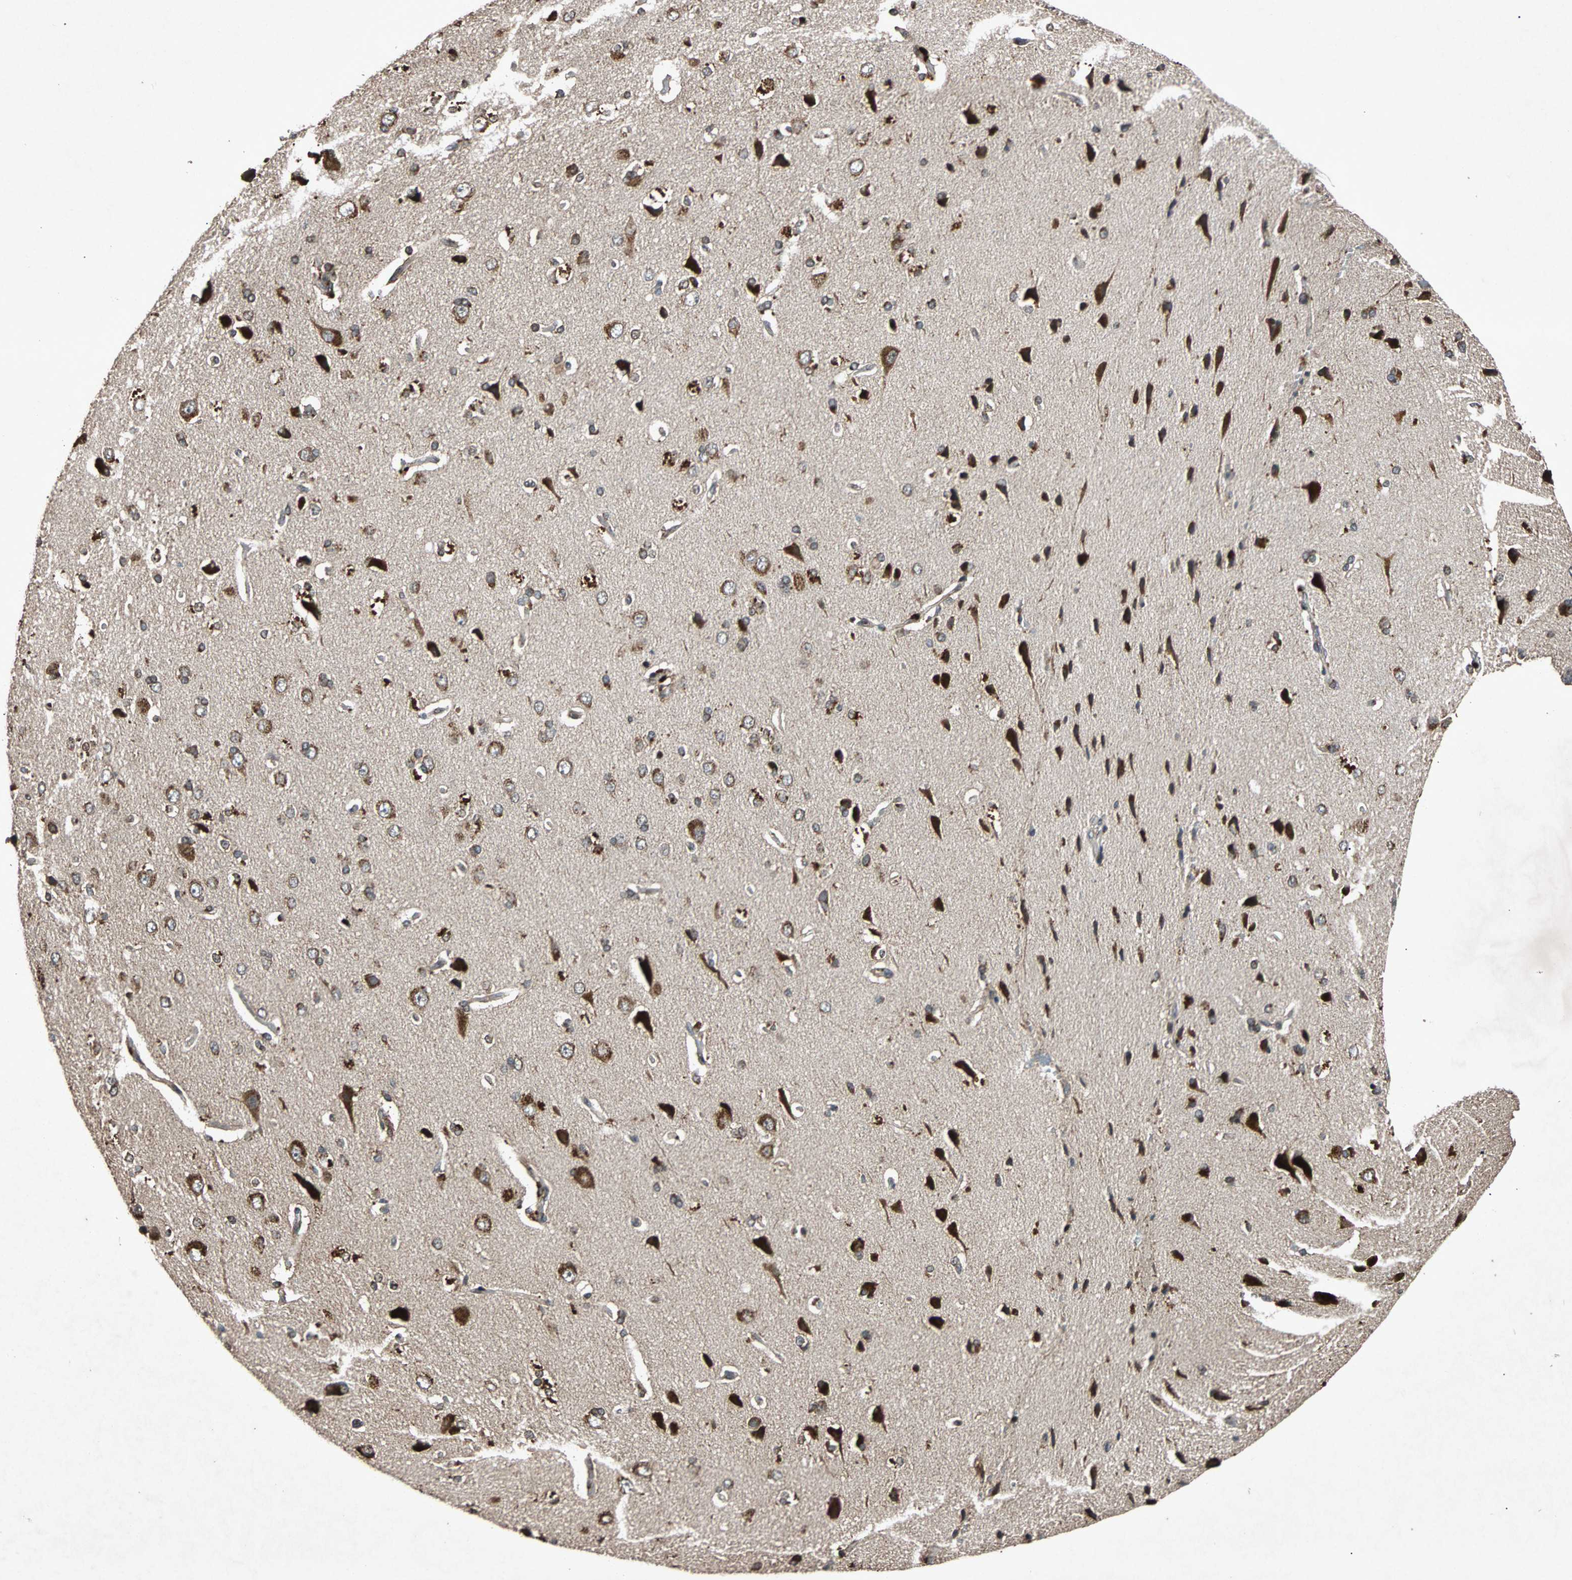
{"staining": {"intensity": "moderate", "quantity": "25%-75%", "location": "cytoplasmic/membranous,nuclear"}, "tissue": "cerebral cortex", "cell_type": "Endothelial cells", "image_type": "normal", "snomed": [{"axis": "morphology", "description": "Normal tissue, NOS"}, {"axis": "topography", "description": "Cerebral cortex"}], "caption": "IHC histopathology image of benign human cerebral cortex stained for a protein (brown), which displays medium levels of moderate cytoplasmic/membranous,nuclear staining in about 25%-75% of endothelial cells.", "gene": "USP31", "patient": {"sex": "male", "age": 62}}